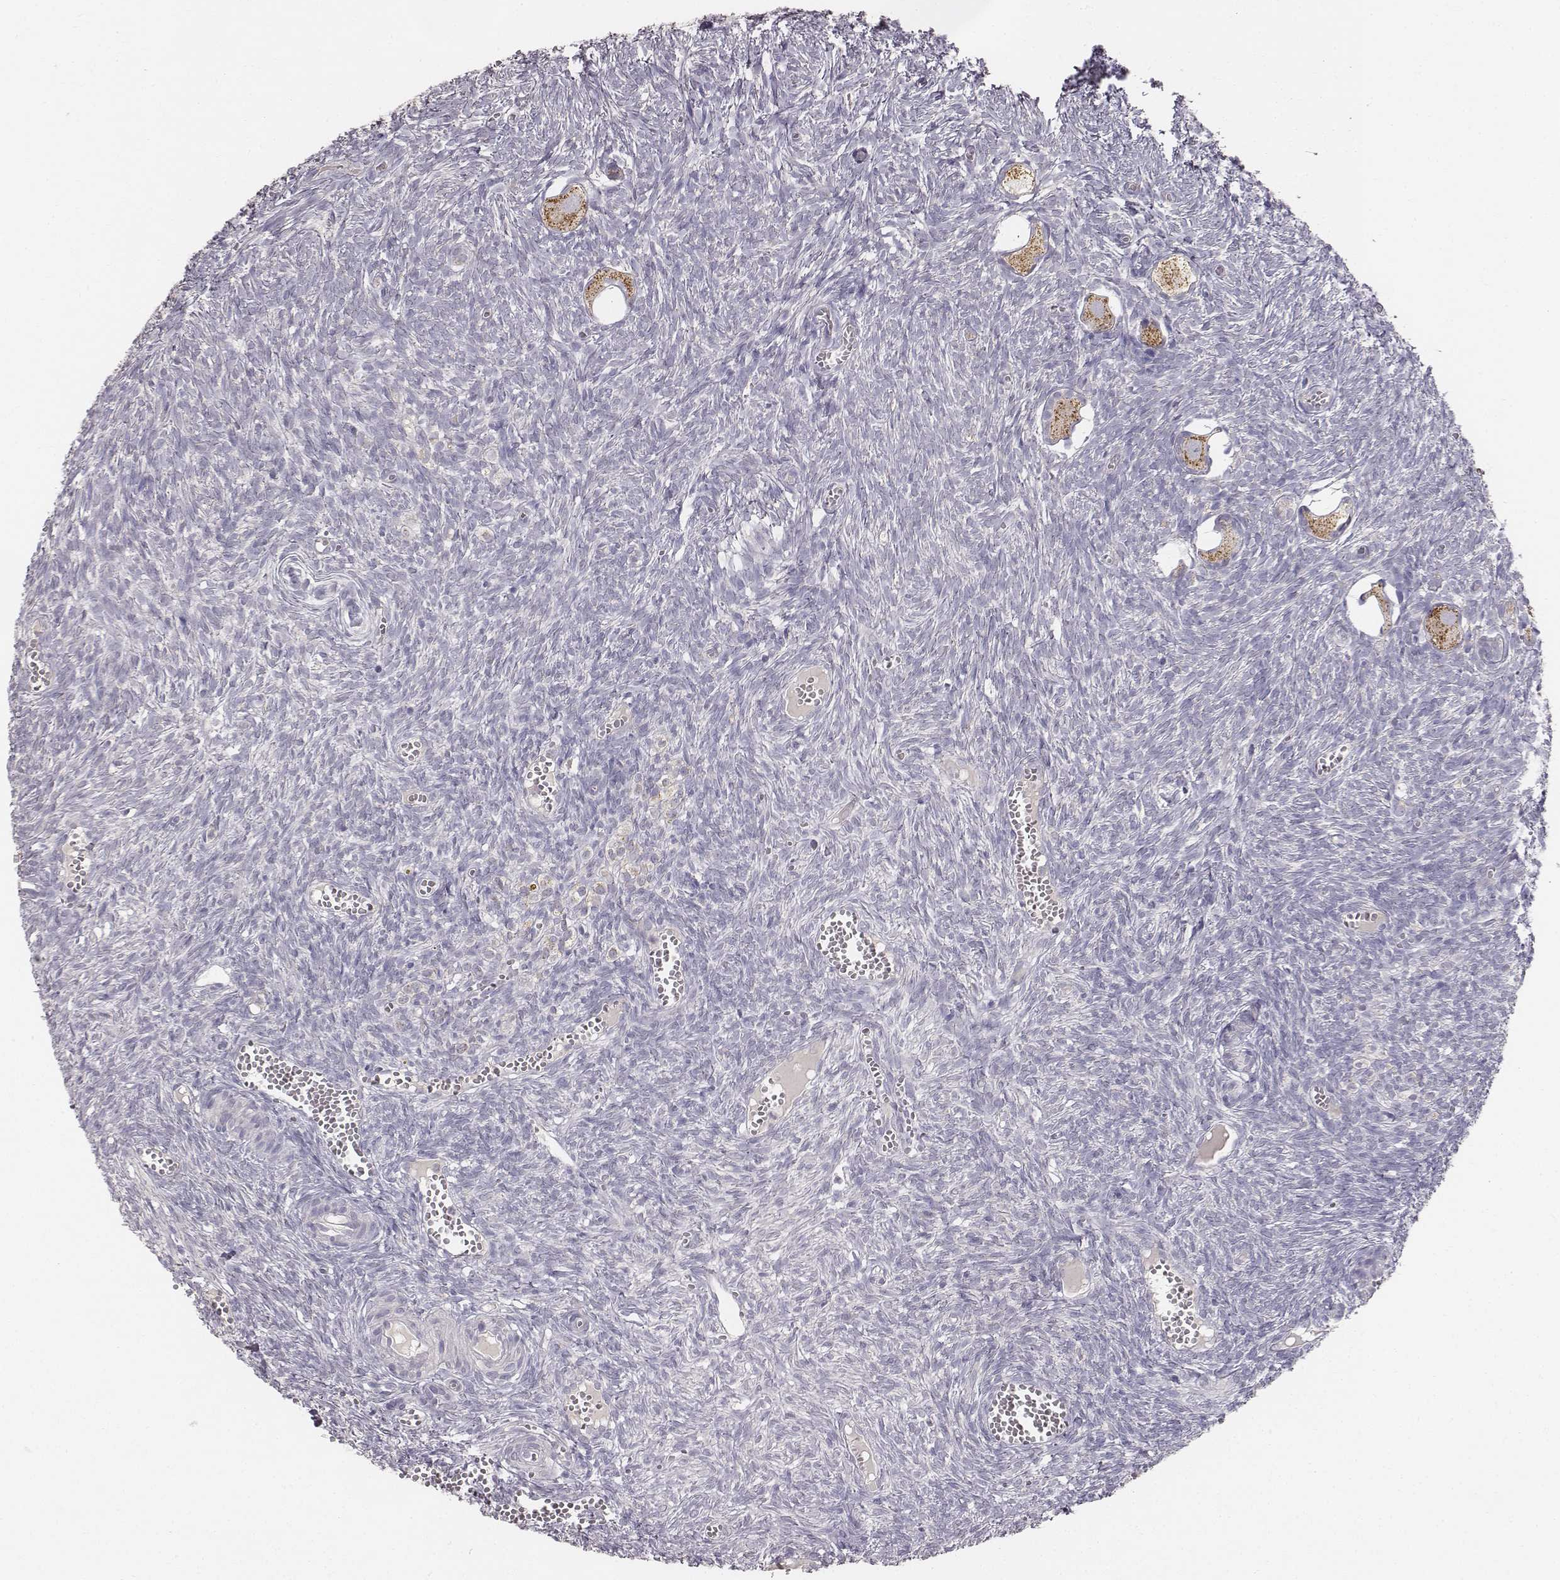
{"staining": {"intensity": "strong", "quantity": ">75%", "location": "cytoplasmic/membranous"}, "tissue": "ovary", "cell_type": "Follicle cells", "image_type": "normal", "snomed": [{"axis": "morphology", "description": "Normal tissue, NOS"}, {"axis": "topography", "description": "Ovary"}], "caption": "About >75% of follicle cells in benign ovary reveal strong cytoplasmic/membranous protein expression as visualized by brown immunohistochemical staining.", "gene": "ABCD3", "patient": {"sex": "female", "age": 43}}